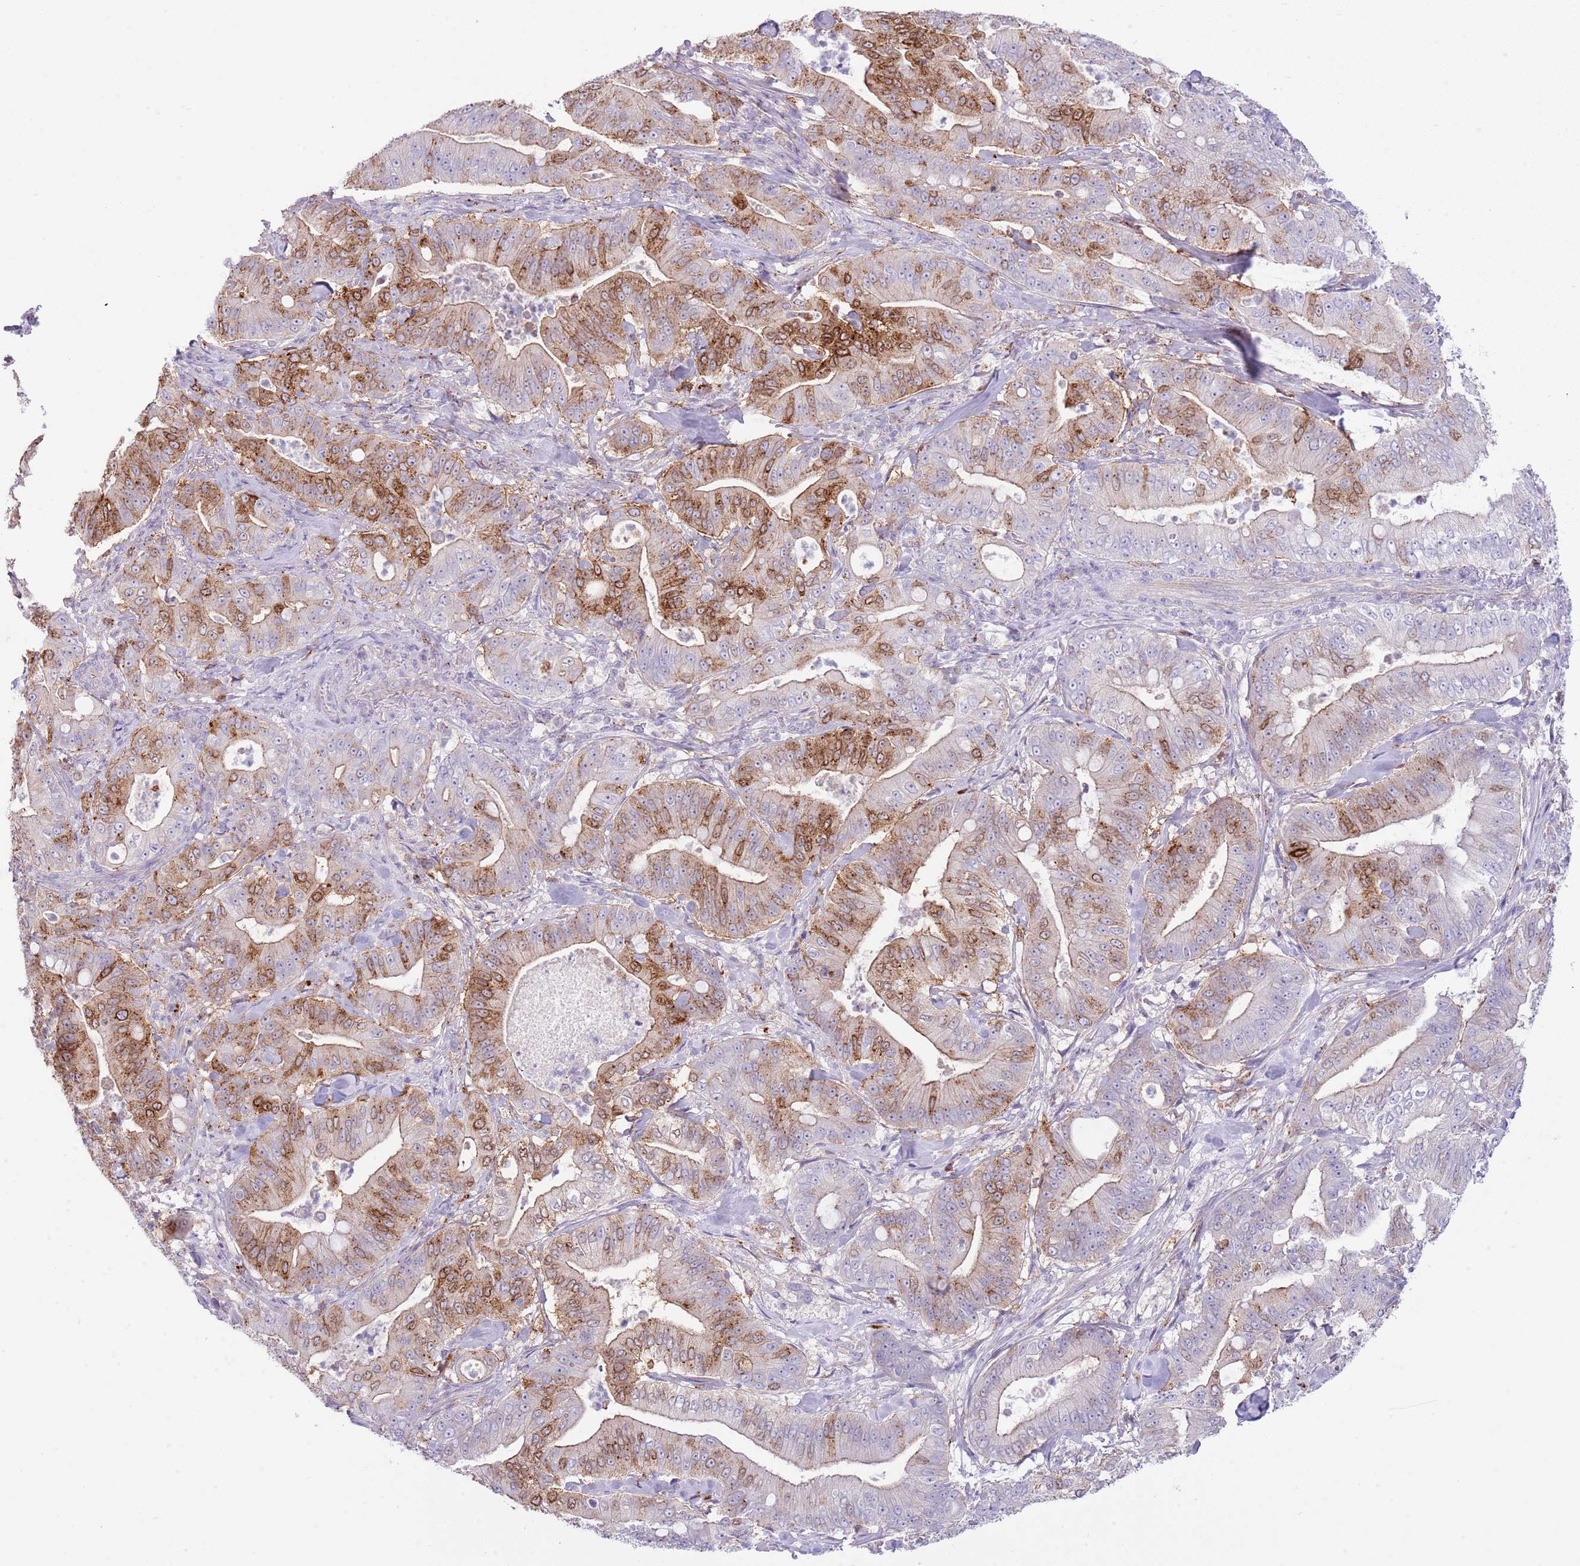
{"staining": {"intensity": "moderate", "quantity": "25%-75%", "location": "cytoplasmic/membranous"}, "tissue": "pancreatic cancer", "cell_type": "Tumor cells", "image_type": "cancer", "snomed": [{"axis": "morphology", "description": "Adenocarcinoma, NOS"}, {"axis": "topography", "description": "Pancreas"}], "caption": "A brown stain shows moderate cytoplasmic/membranous staining of a protein in pancreatic adenocarcinoma tumor cells.", "gene": "ABHD17A", "patient": {"sex": "male", "age": 71}}